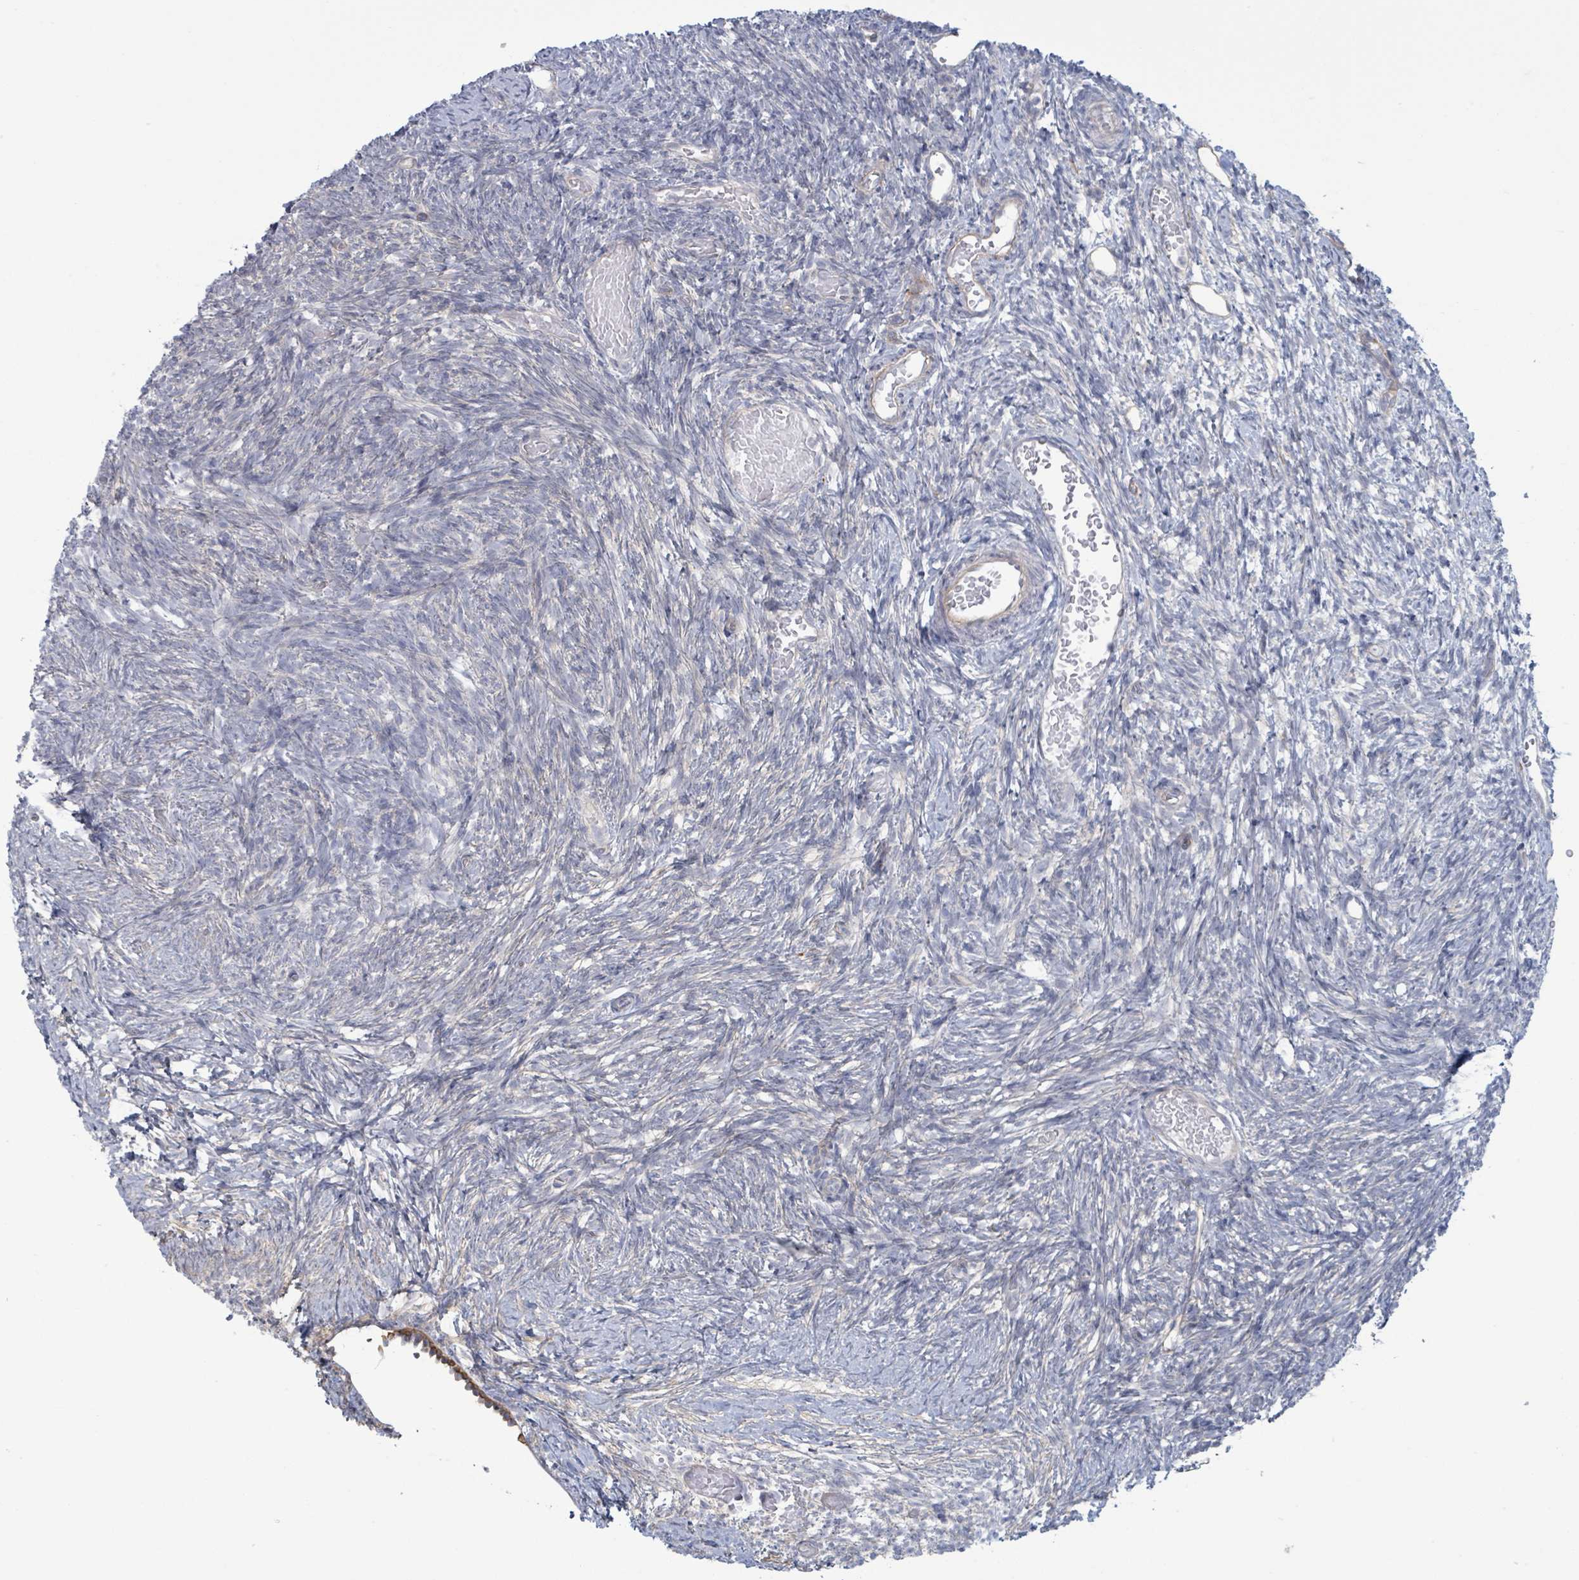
{"staining": {"intensity": "negative", "quantity": "none", "location": "none"}, "tissue": "ovary", "cell_type": "Follicle cells", "image_type": "normal", "snomed": [{"axis": "morphology", "description": "Normal tissue, NOS"}, {"axis": "topography", "description": "Ovary"}], "caption": "Immunohistochemical staining of benign ovary exhibits no significant staining in follicle cells. Nuclei are stained in blue.", "gene": "COL13A1", "patient": {"sex": "female", "age": 39}}